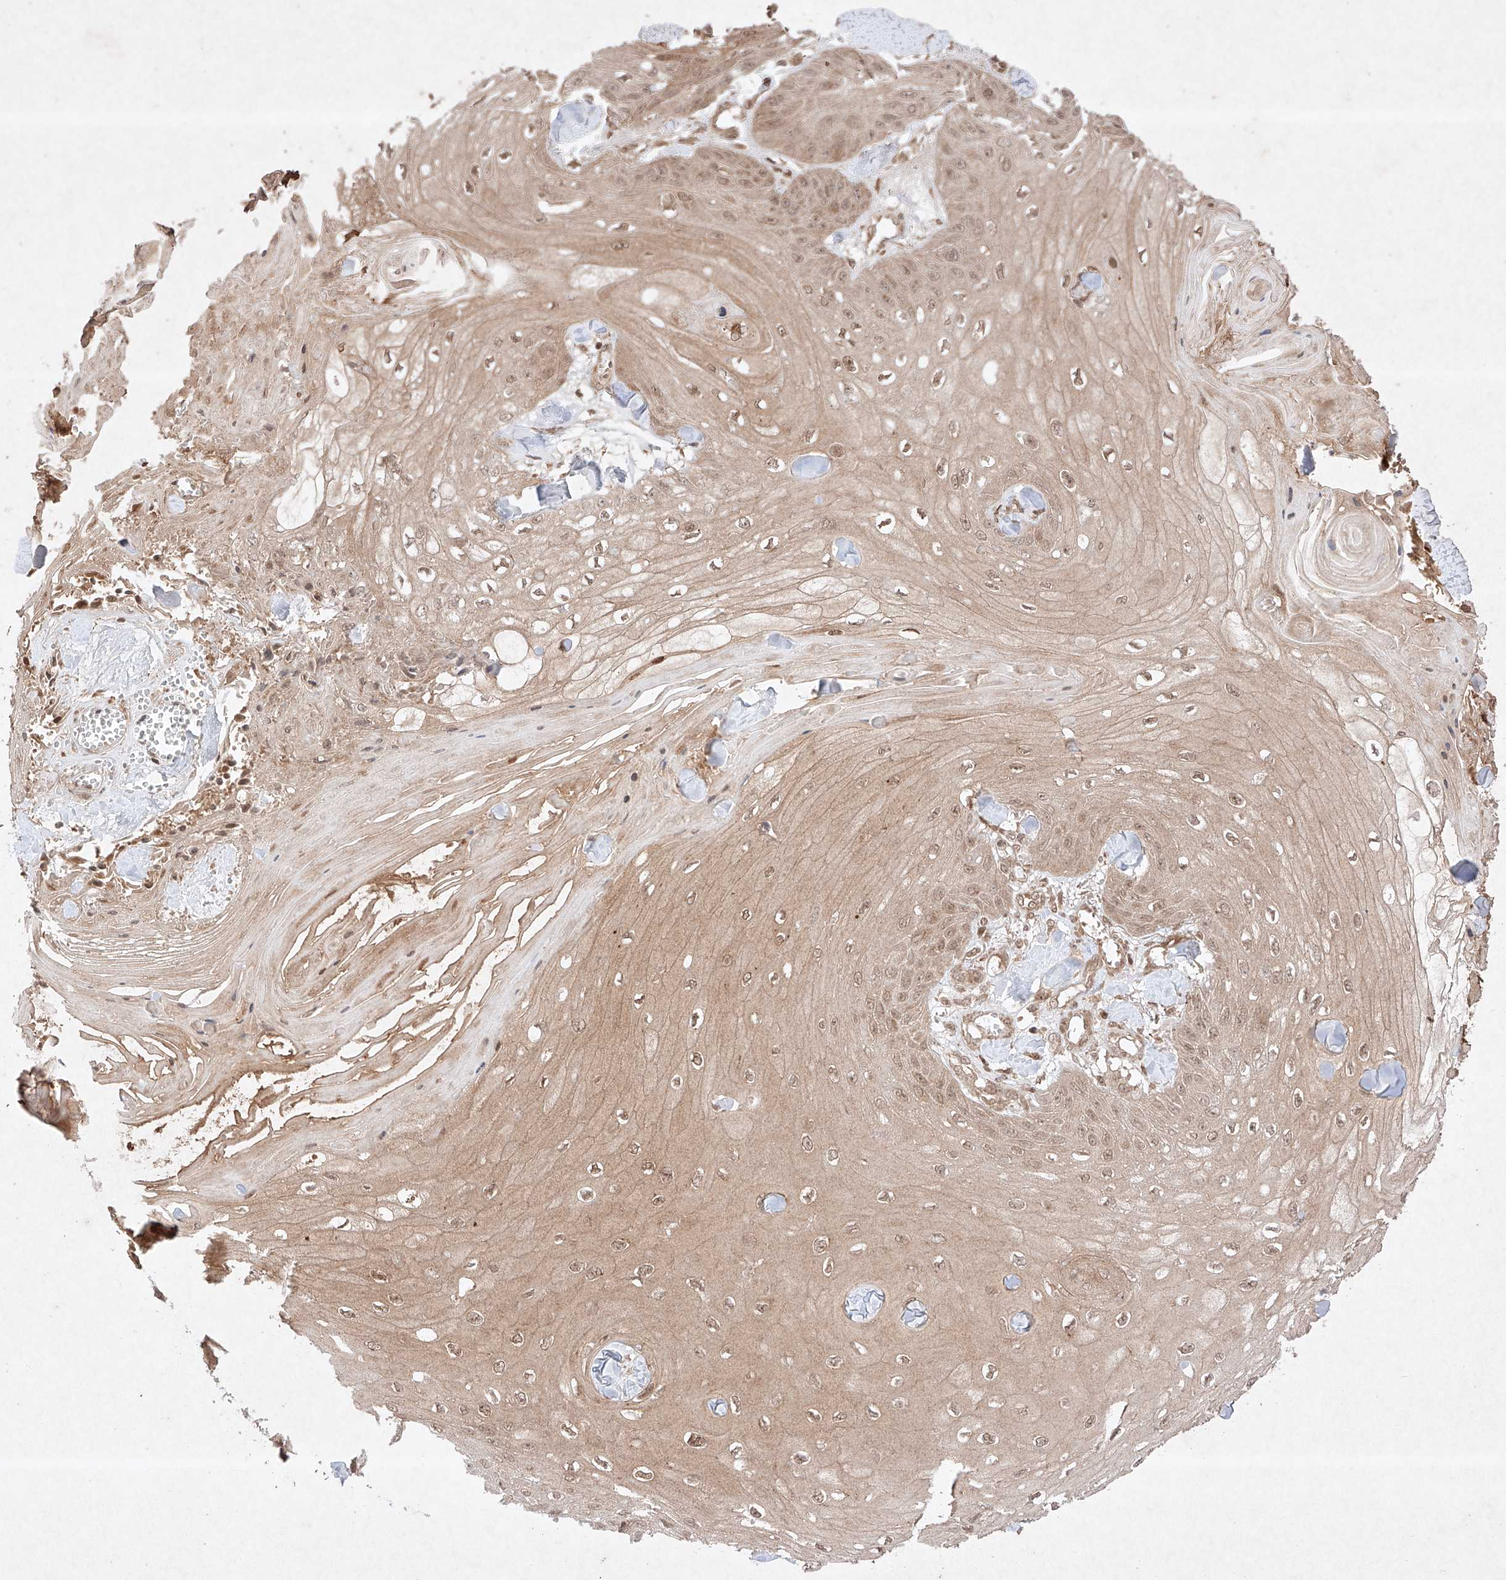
{"staining": {"intensity": "weak", "quantity": "25%-75%", "location": "nuclear"}, "tissue": "skin cancer", "cell_type": "Tumor cells", "image_type": "cancer", "snomed": [{"axis": "morphology", "description": "Squamous cell carcinoma, NOS"}, {"axis": "topography", "description": "Skin"}], "caption": "The photomicrograph reveals a brown stain indicating the presence of a protein in the nuclear of tumor cells in skin squamous cell carcinoma.", "gene": "RNF31", "patient": {"sex": "male", "age": 74}}